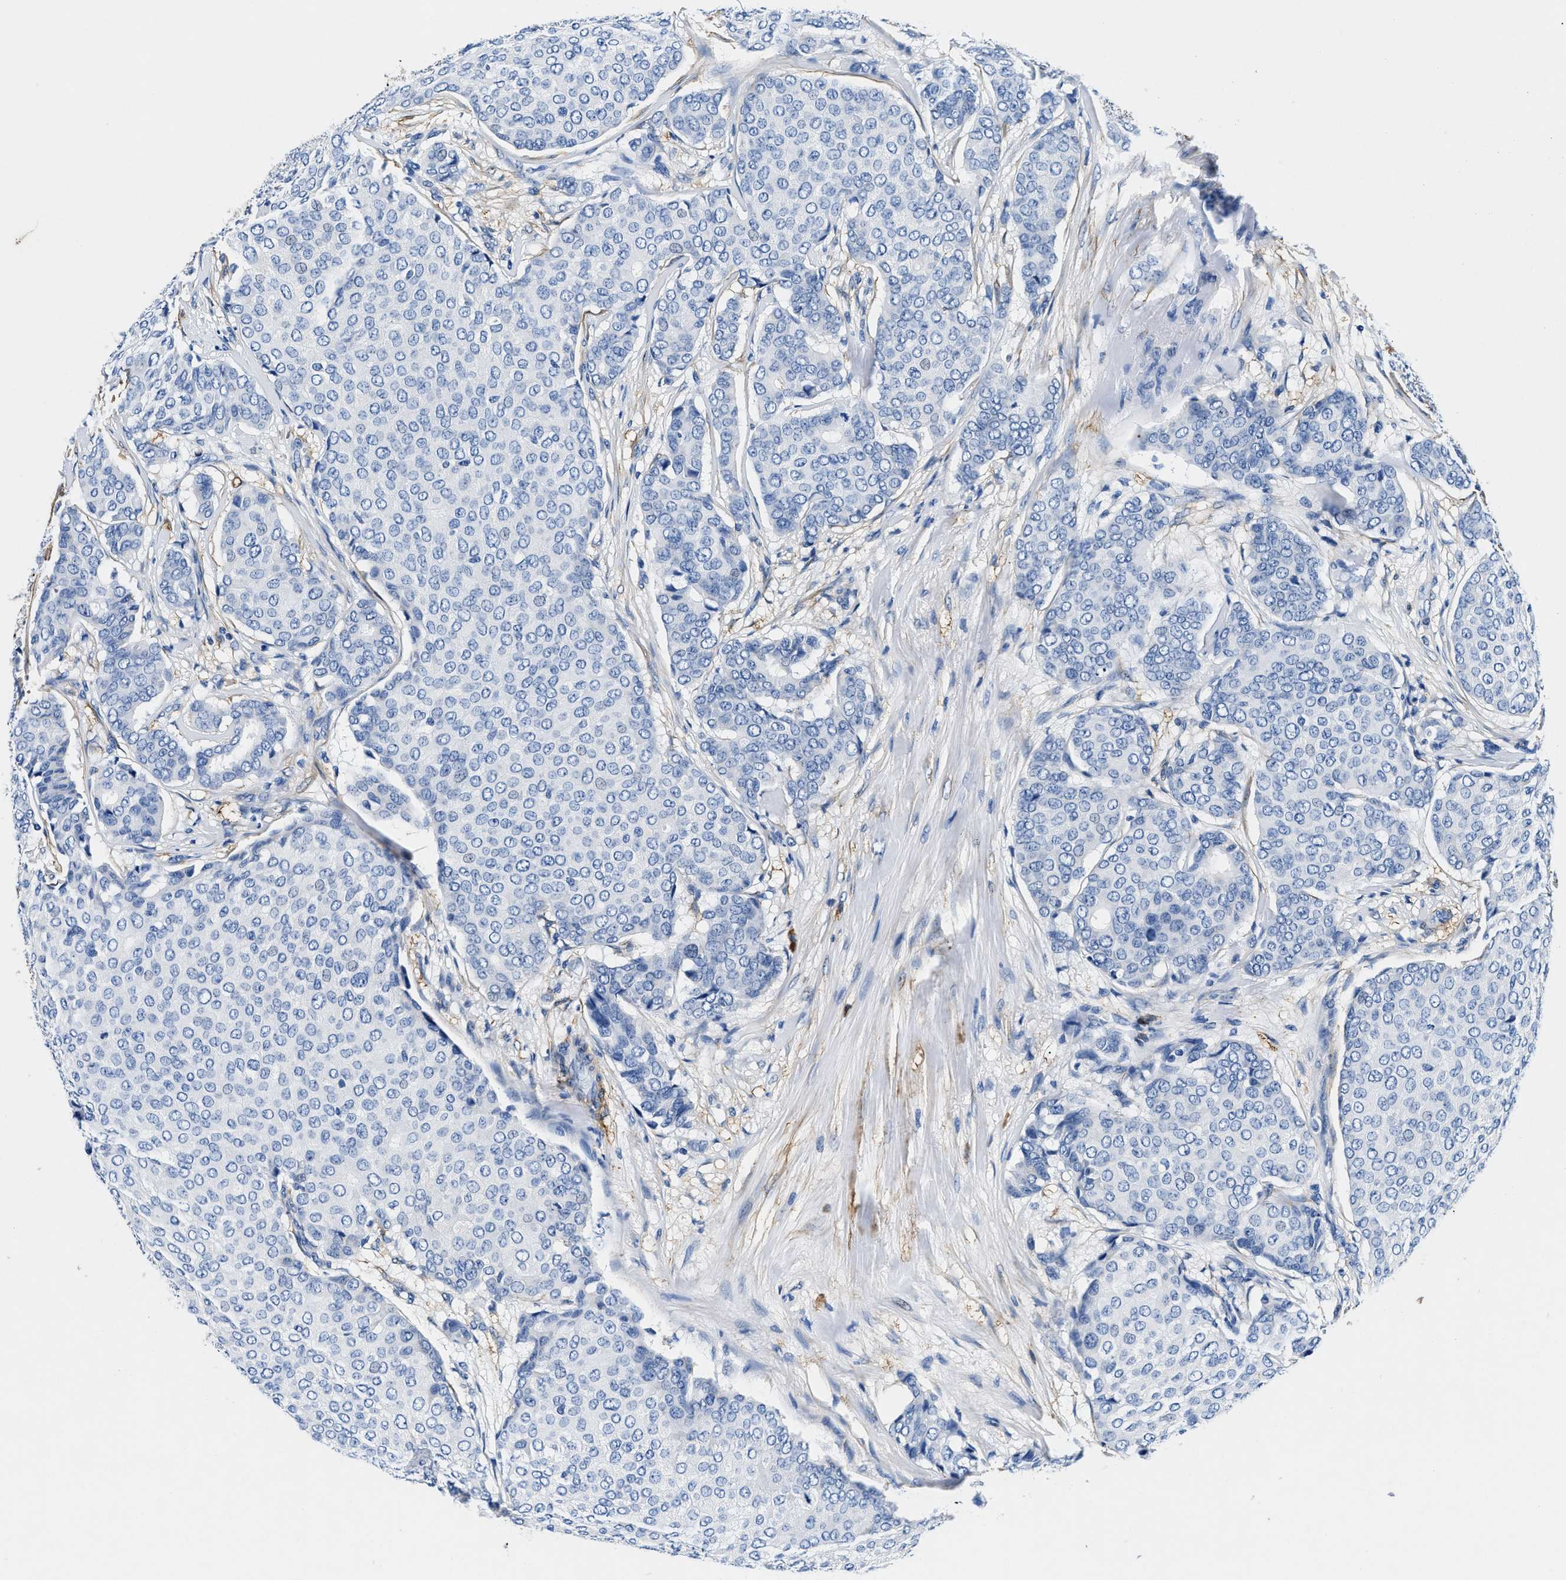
{"staining": {"intensity": "negative", "quantity": "none", "location": "none"}, "tissue": "breast cancer", "cell_type": "Tumor cells", "image_type": "cancer", "snomed": [{"axis": "morphology", "description": "Duct carcinoma"}, {"axis": "topography", "description": "Breast"}], "caption": "Protein analysis of breast intraductal carcinoma demonstrates no significant staining in tumor cells. (IHC, brightfield microscopy, high magnification).", "gene": "TEX261", "patient": {"sex": "female", "age": 75}}